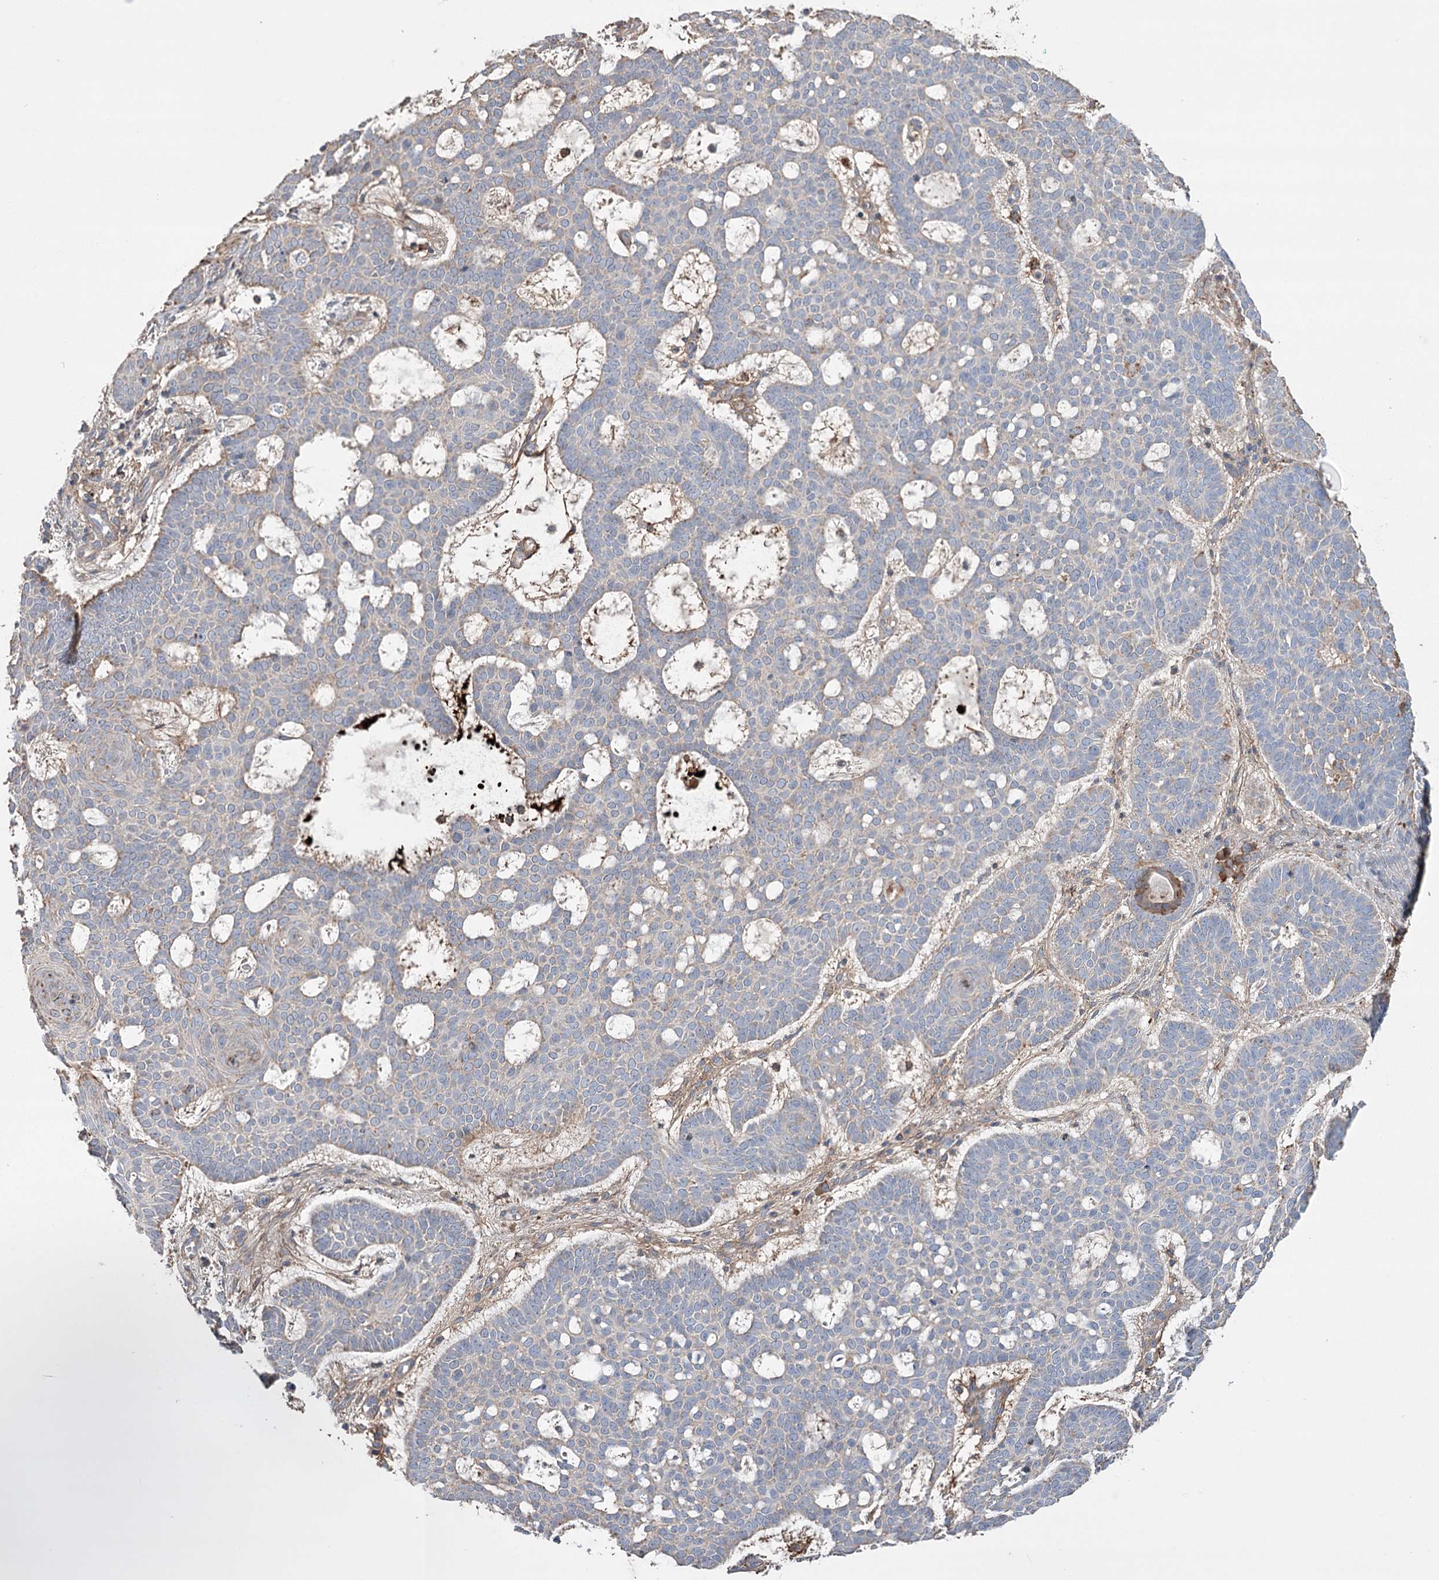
{"staining": {"intensity": "weak", "quantity": "25%-75%", "location": "cytoplasmic/membranous"}, "tissue": "skin cancer", "cell_type": "Tumor cells", "image_type": "cancer", "snomed": [{"axis": "morphology", "description": "Basal cell carcinoma"}, {"axis": "topography", "description": "Skin"}], "caption": "IHC of human basal cell carcinoma (skin) displays low levels of weak cytoplasmic/membranous positivity in about 25%-75% of tumor cells.", "gene": "TRIM71", "patient": {"sex": "male", "age": 85}}